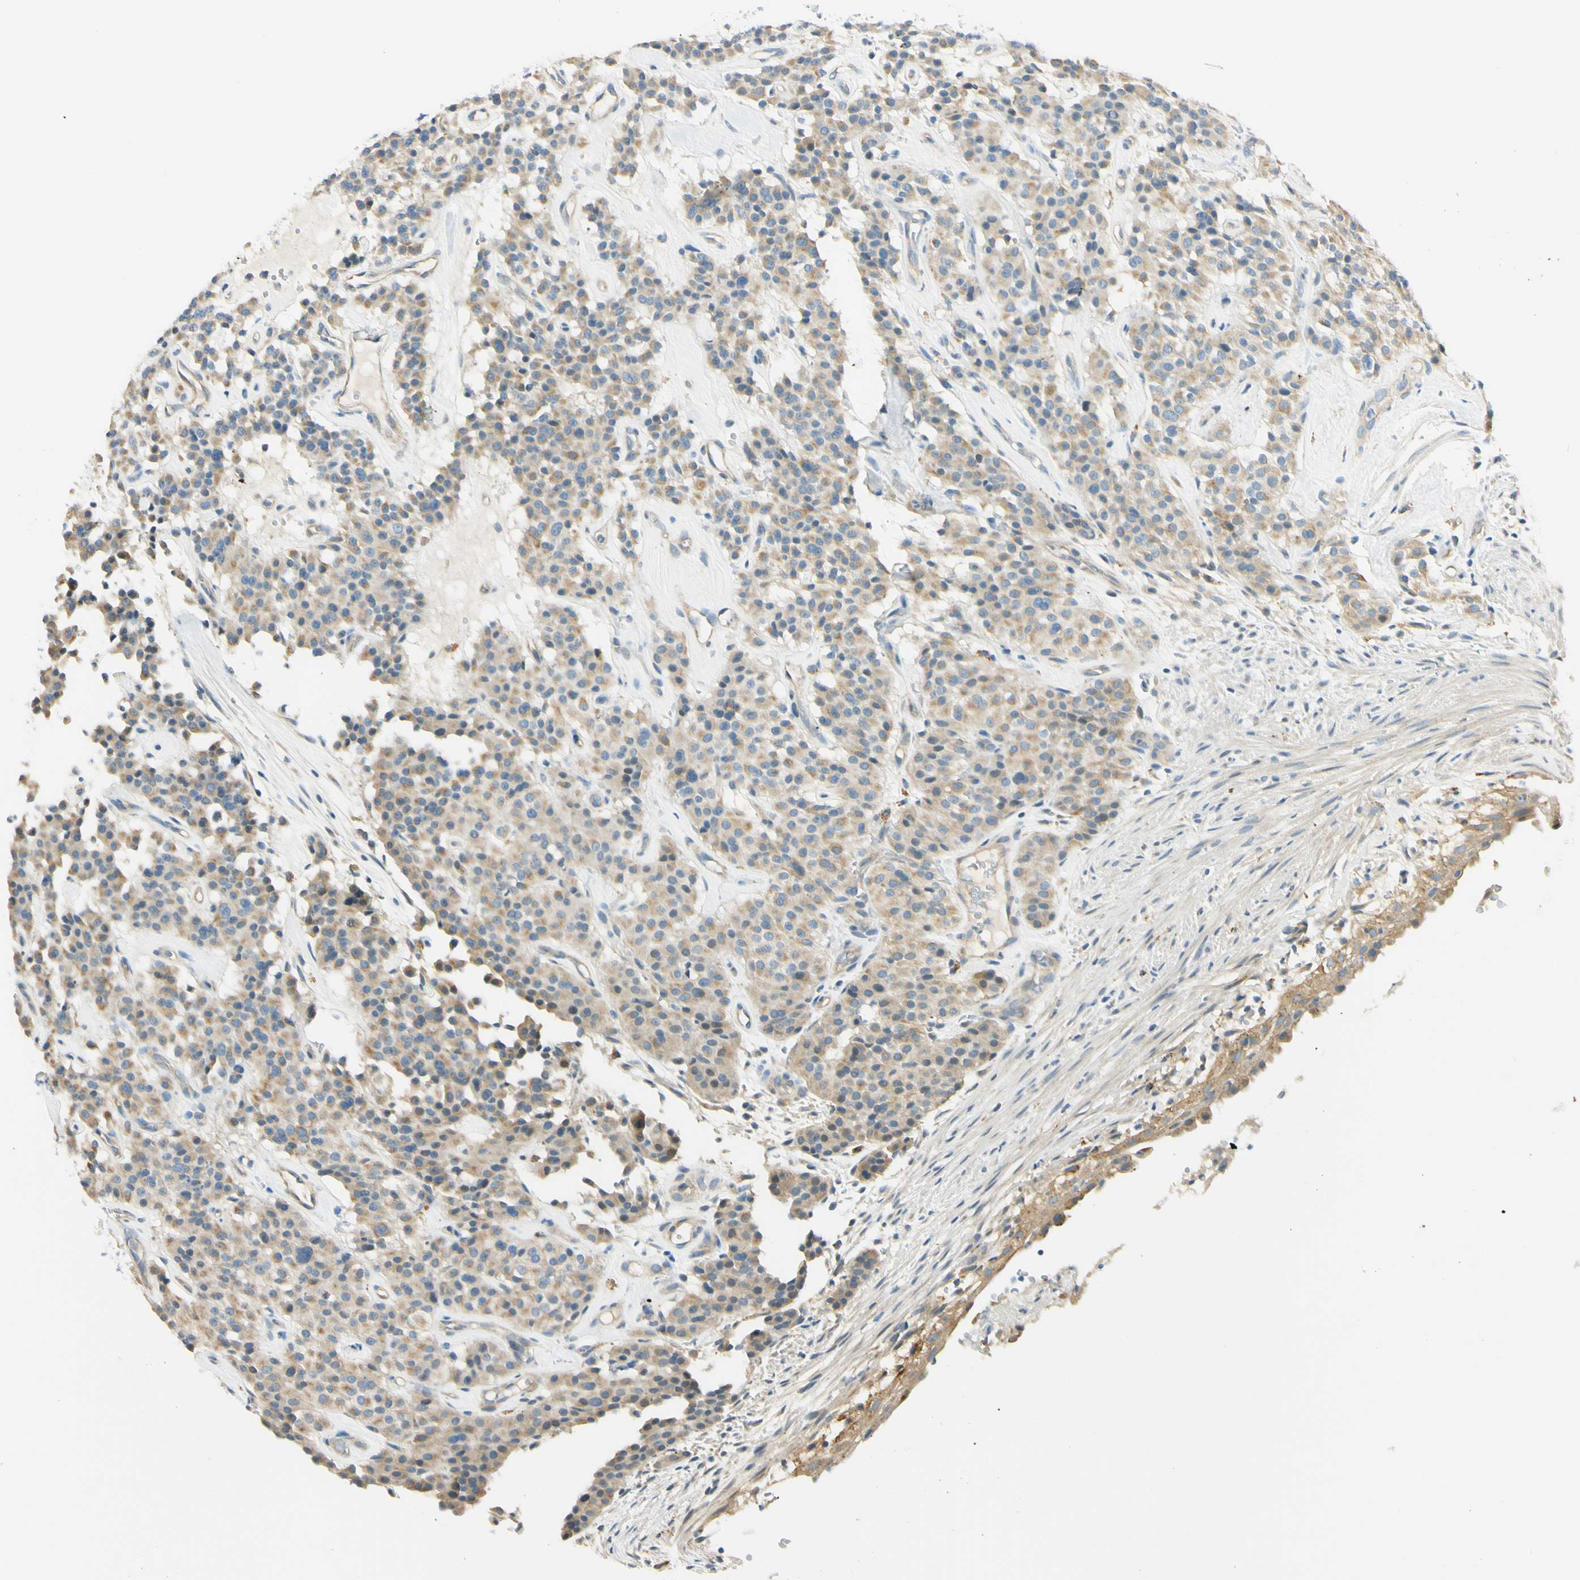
{"staining": {"intensity": "weak", "quantity": ">75%", "location": "cytoplasmic/membranous"}, "tissue": "carcinoid", "cell_type": "Tumor cells", "image_type": "cancer", "snomed": [{"axis": "morphology", "description": "Carcinoid, malignant, NOS"}, {"axis": "topography", "description": "Lung"}], "caption": "DAB (3,3'-diaminobenzidine) immunohistochemical staining of human carcinoid (malignant) reveals weak cytoplasmic/membranous protein staining in about >75% of tumor cells.", "gene": "LAMA3", "patient": {"sex": "male", "age": 30}}